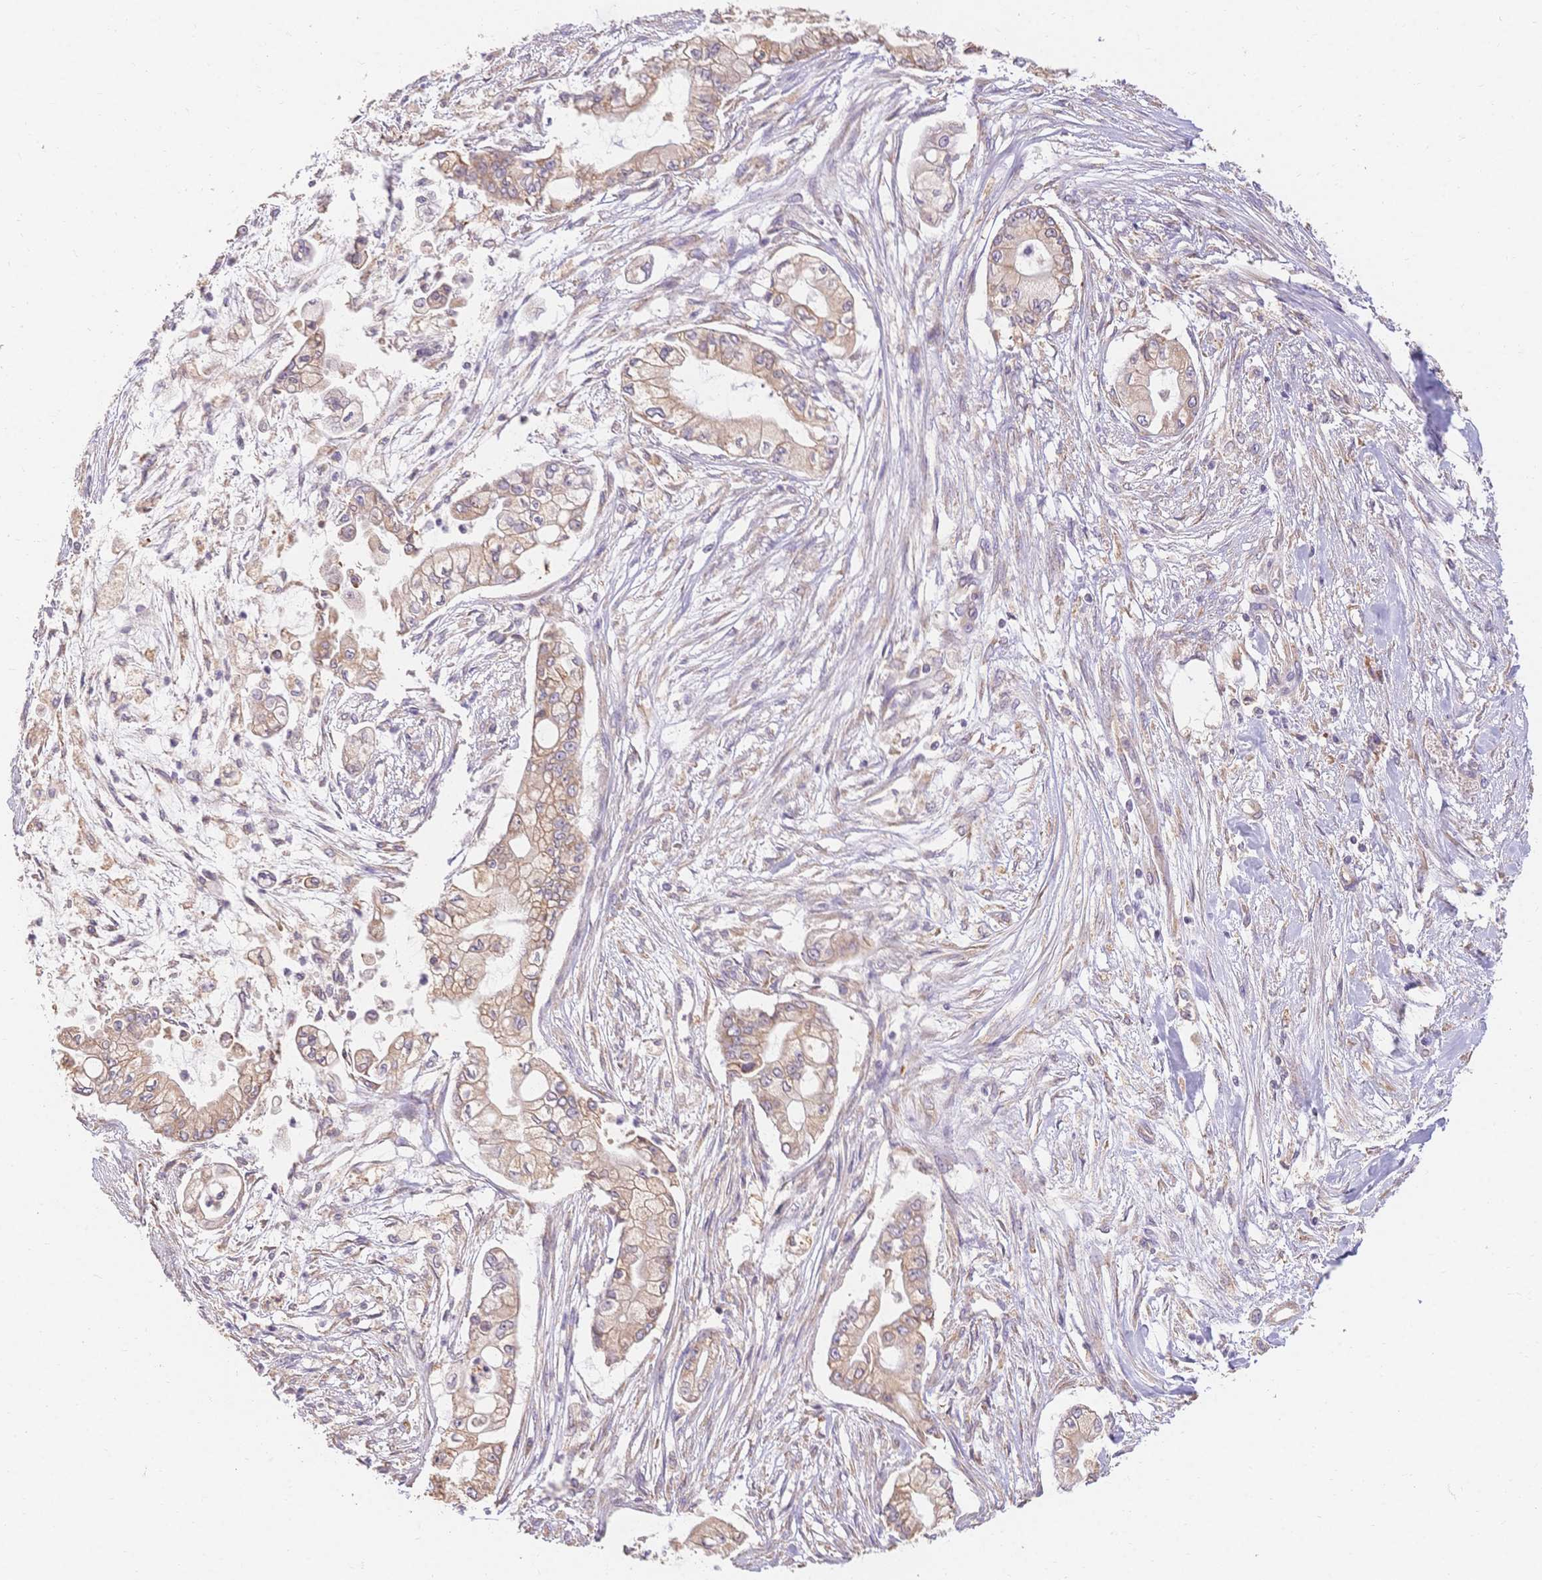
{"staining": {"intensity": "weak", "quantity": ">75%", "location": "cytoplasmic/membranous"}, "tissue": "pancreatic cancer", "cell_type": "Tumor cells", "image_type": "cancer", "snomed": [{"axis": "morphology", "description": "Adenocarcinoma, NOS"}, {"axis": "topography", "description": "Pancreas"}], "caption": "IHC micrograph of human adenocarcinoma (pancreatic) stained for a protein (brown), which exhibits low levels of weak cytoplasmic/membranous positivity in approximately >75% of tumor cells.", "gene": "HS3ST5", "patient": {"sex": "female", "age": 69}}